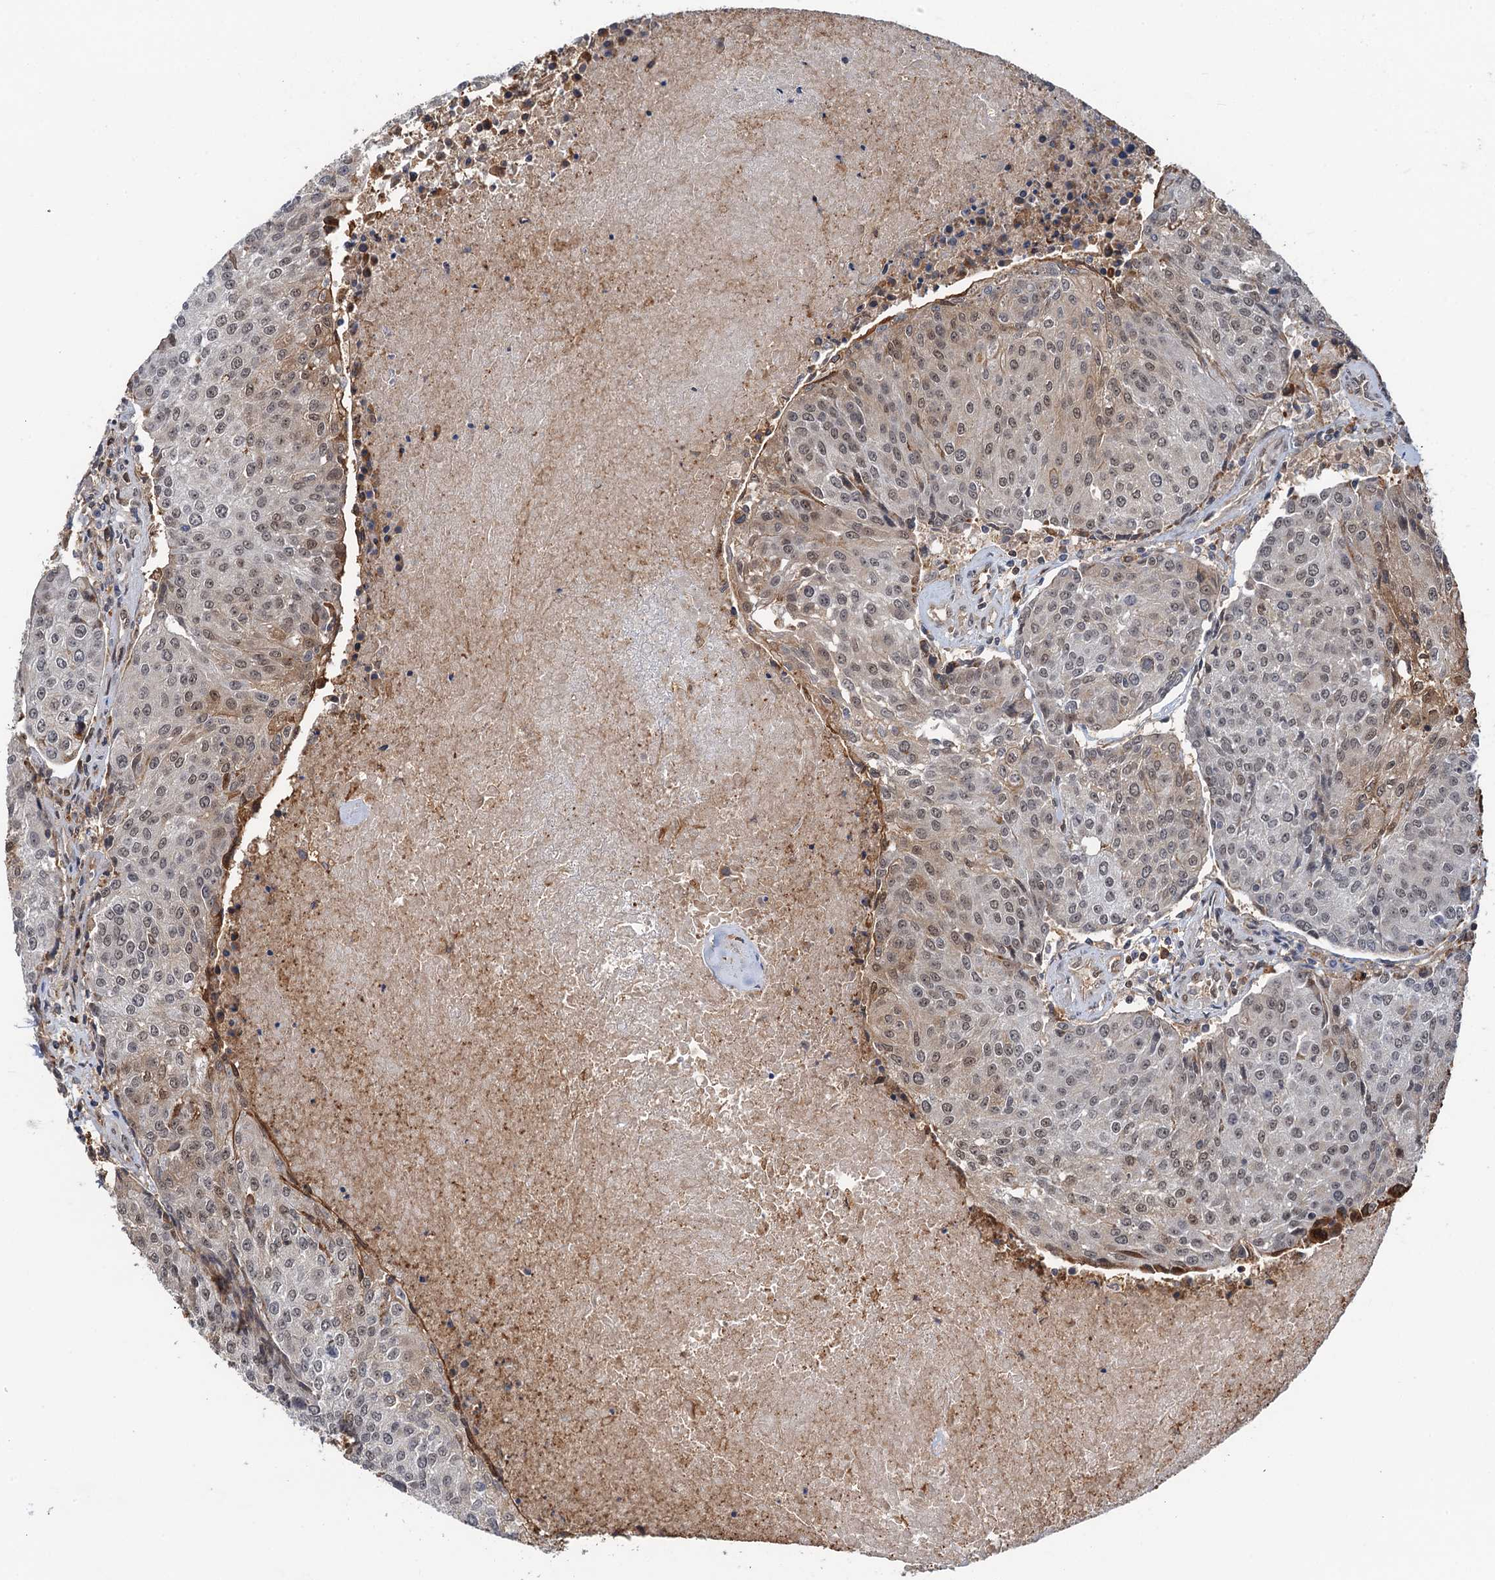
{"staining": {"intensity": "weak", "quantity": "25%-75%", "location": "nuclear"}, "tissue": "urothelial cancer", "cell_type": "Tumor cells", "image_type": "cancer", "snomed": [{"axis": "morphology", "description": "Urothelial carcinoma, High grade"}, {"axis": "topography", "description": "Urinary bladder"}], "caption": "Weak nuclear staining is present in approximately 25%-75% of tumor cells in urothelial carcinoma (high-grade).", "gene": "ZNF609", "patient": {"sex": "female", "age": 85}}